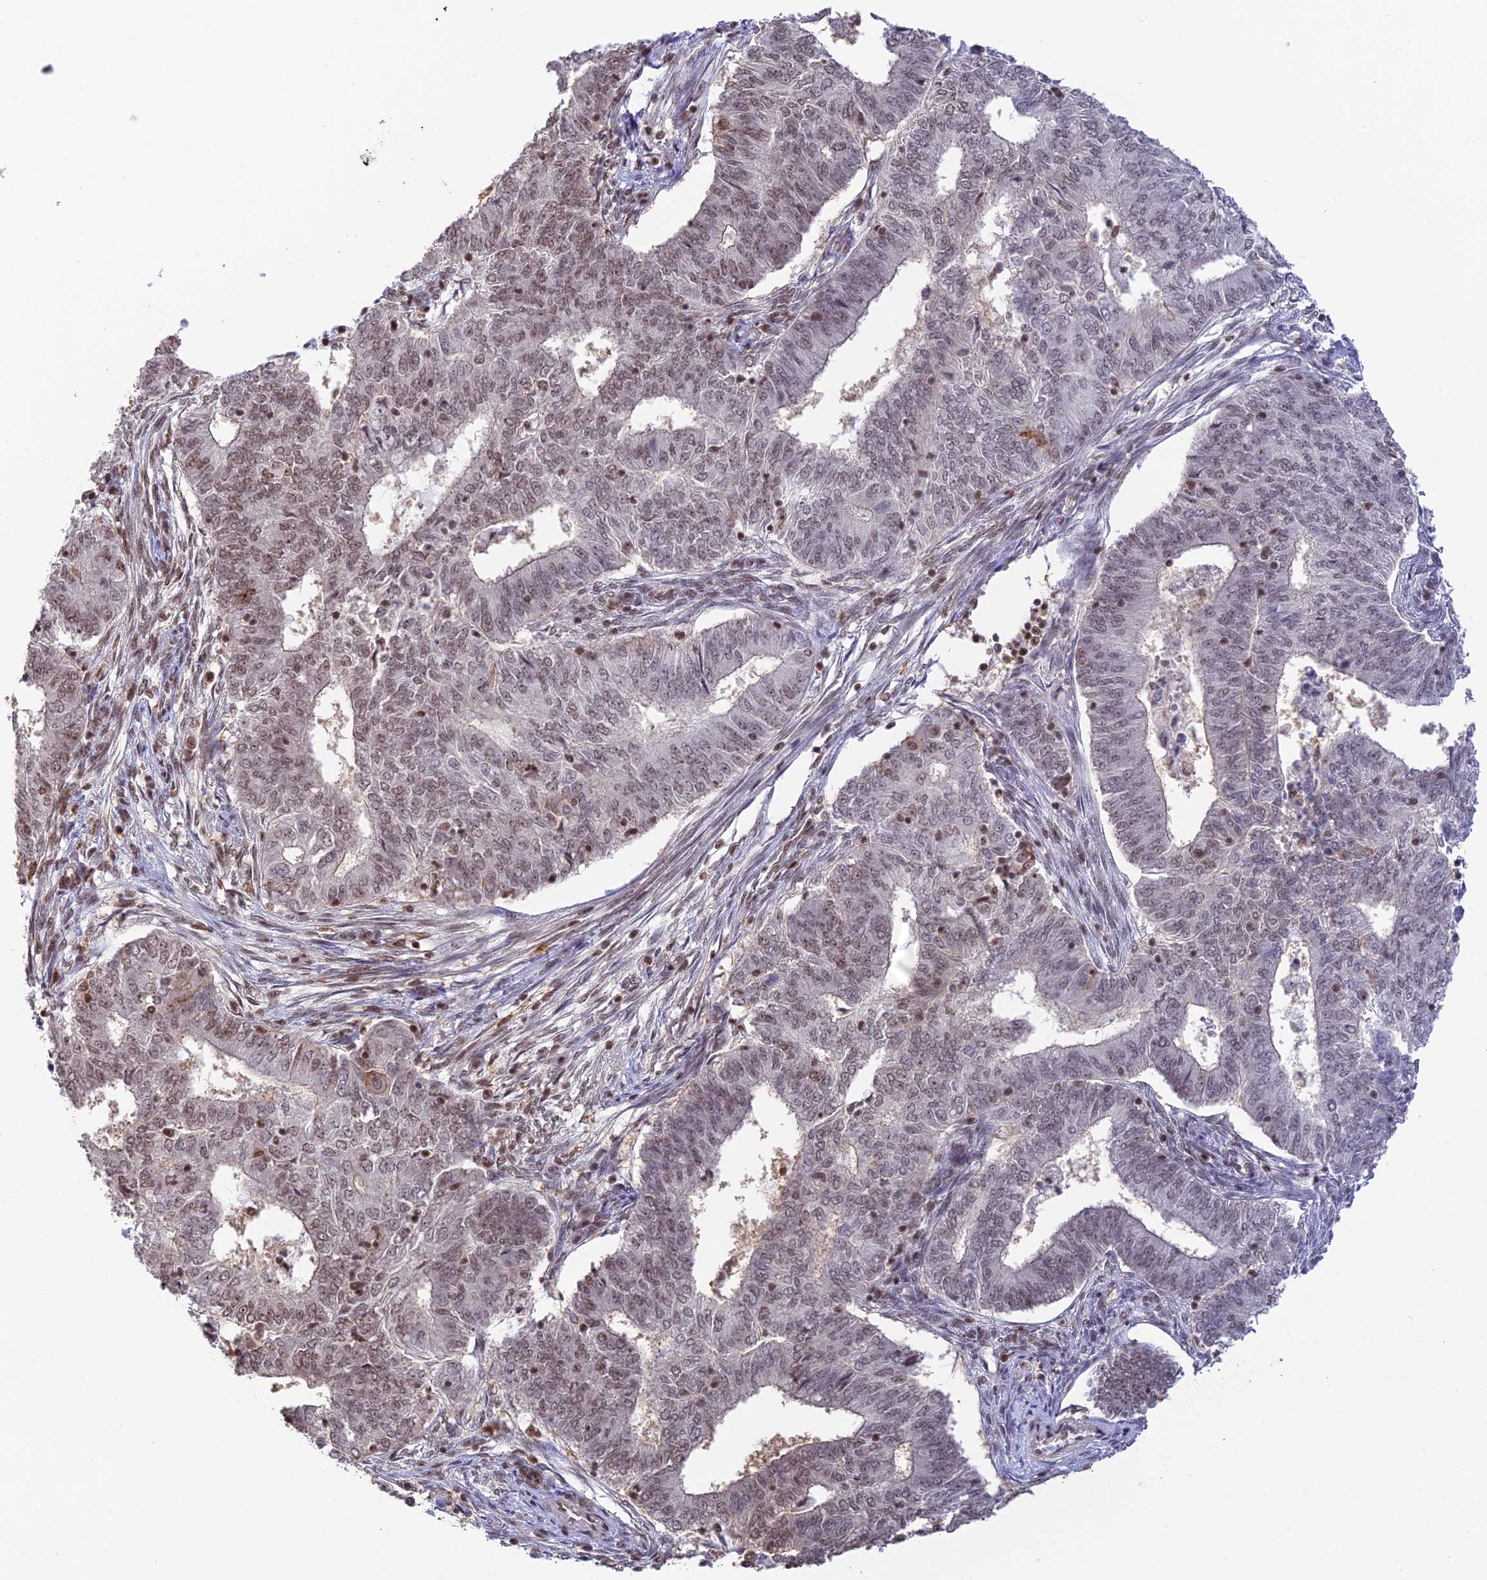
{"staining": {"intensity": "moderate", "quantity": ">75%", "location": "nuclear"}, "tissue": "endometrial cancer", "cell_type": "Tumor cells", "image_type": "cancer", "snomed": [{"axis": "morphology", "description": "Adenocarcinoma, NOS"}, {"axis": "topography", "description": "Endometrium"}], "caption": "Protein expression analysis of endometrial adenocarcinoma demonstrates moderate nuclear positivity in approximately >75% of tumor cells.", "gene": "THAP11", "patient": {"sex": "female", "age": 62}}